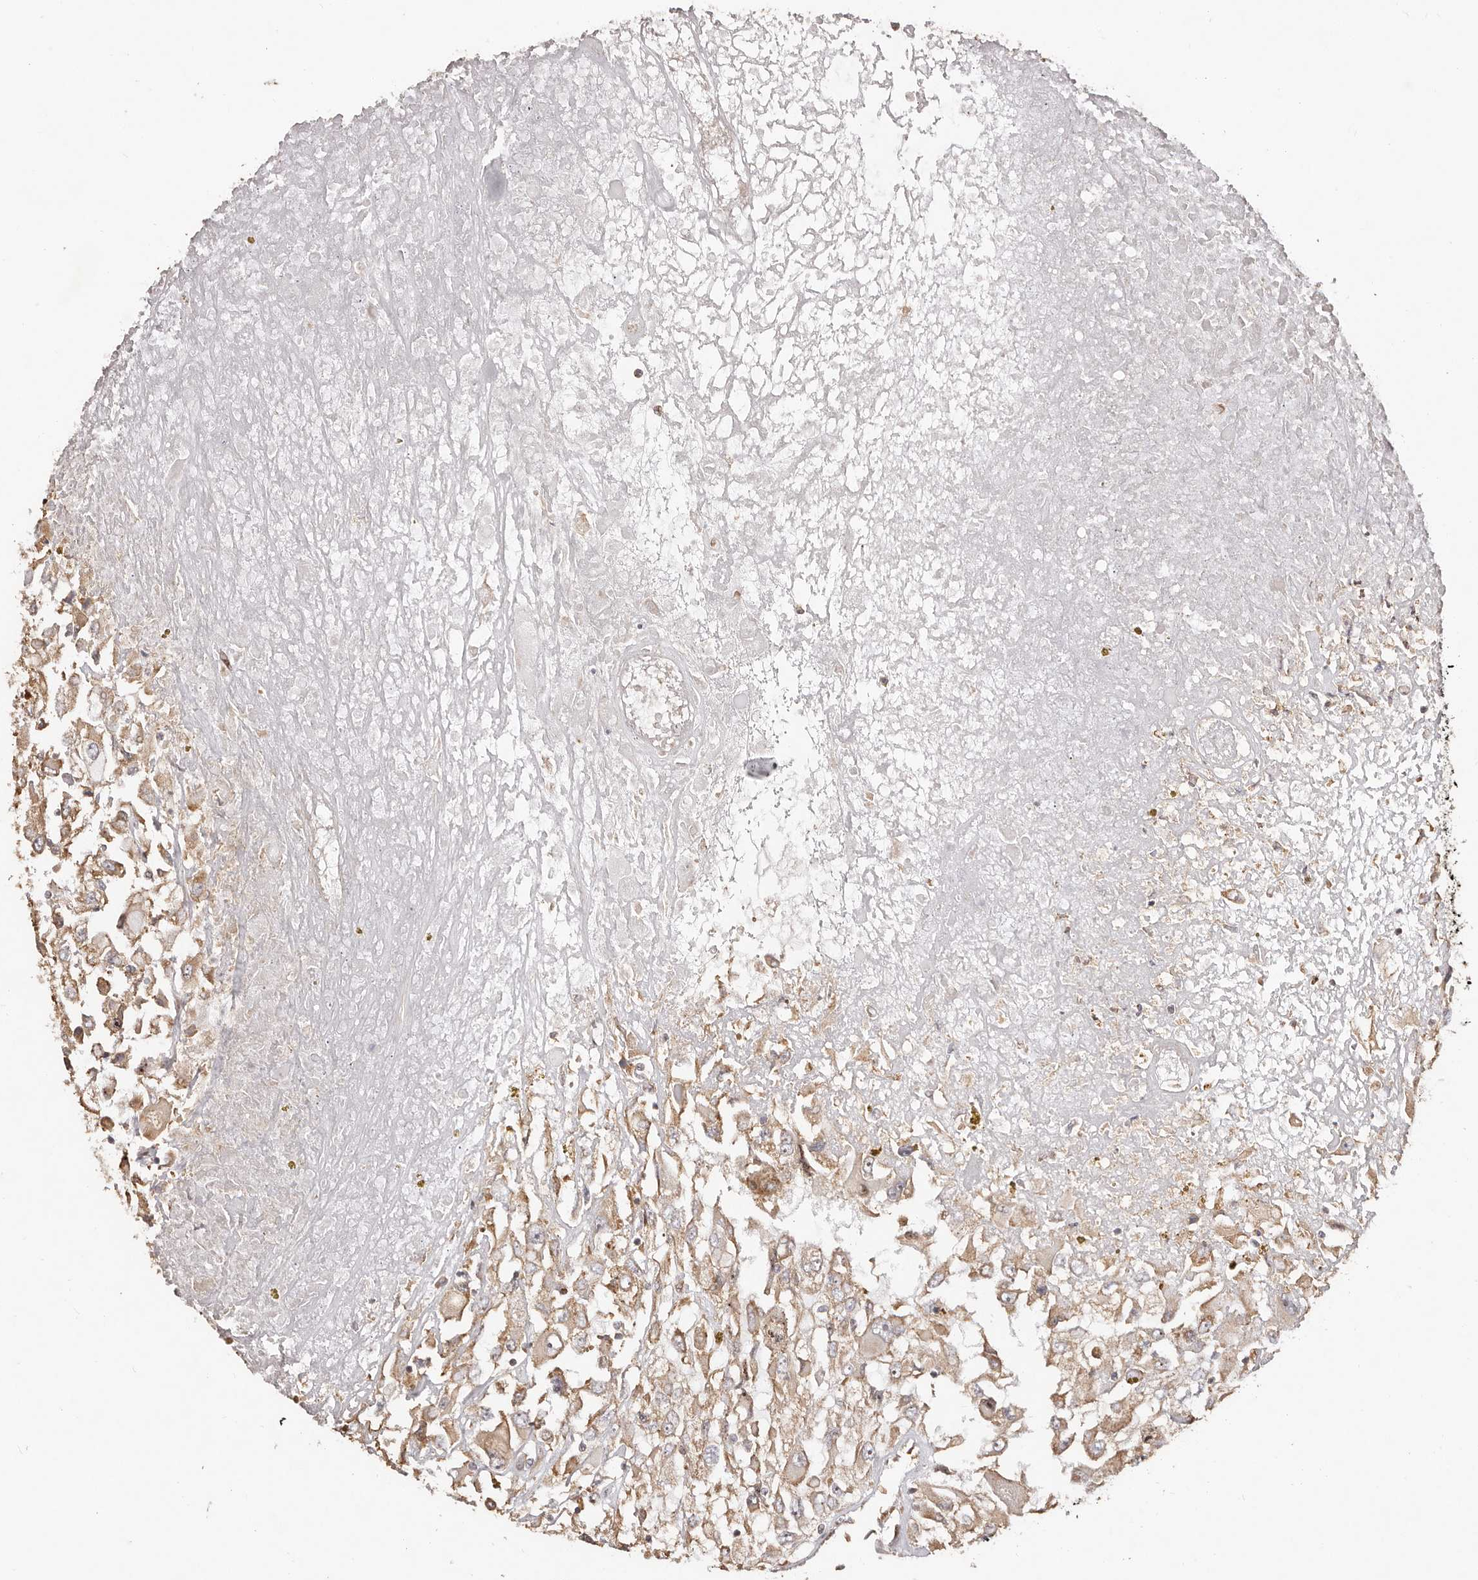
{"staining": {"intensity": "moderate", "quantity": ">75%", "location": "cytoplasmic/membranous"}, "tissue": "renal cancer", "cell_type": "Tumor cells", "image_type": "cancer", "snomed": [{"axis": "morphology", "description": "Adenocarcinoma, NOS"}, {"axis": "topography", "description": "Kidney"}], "caption": "Renal adenocarcinoma tissue displays moderate cytoplasmic/membranous staining in approximately >75% of tumor cells (DAB IHC, brown staining for protein, blue staining for nuclei).", "gene": "RPS6", "patient": {"sex": "female", "age": 52}}